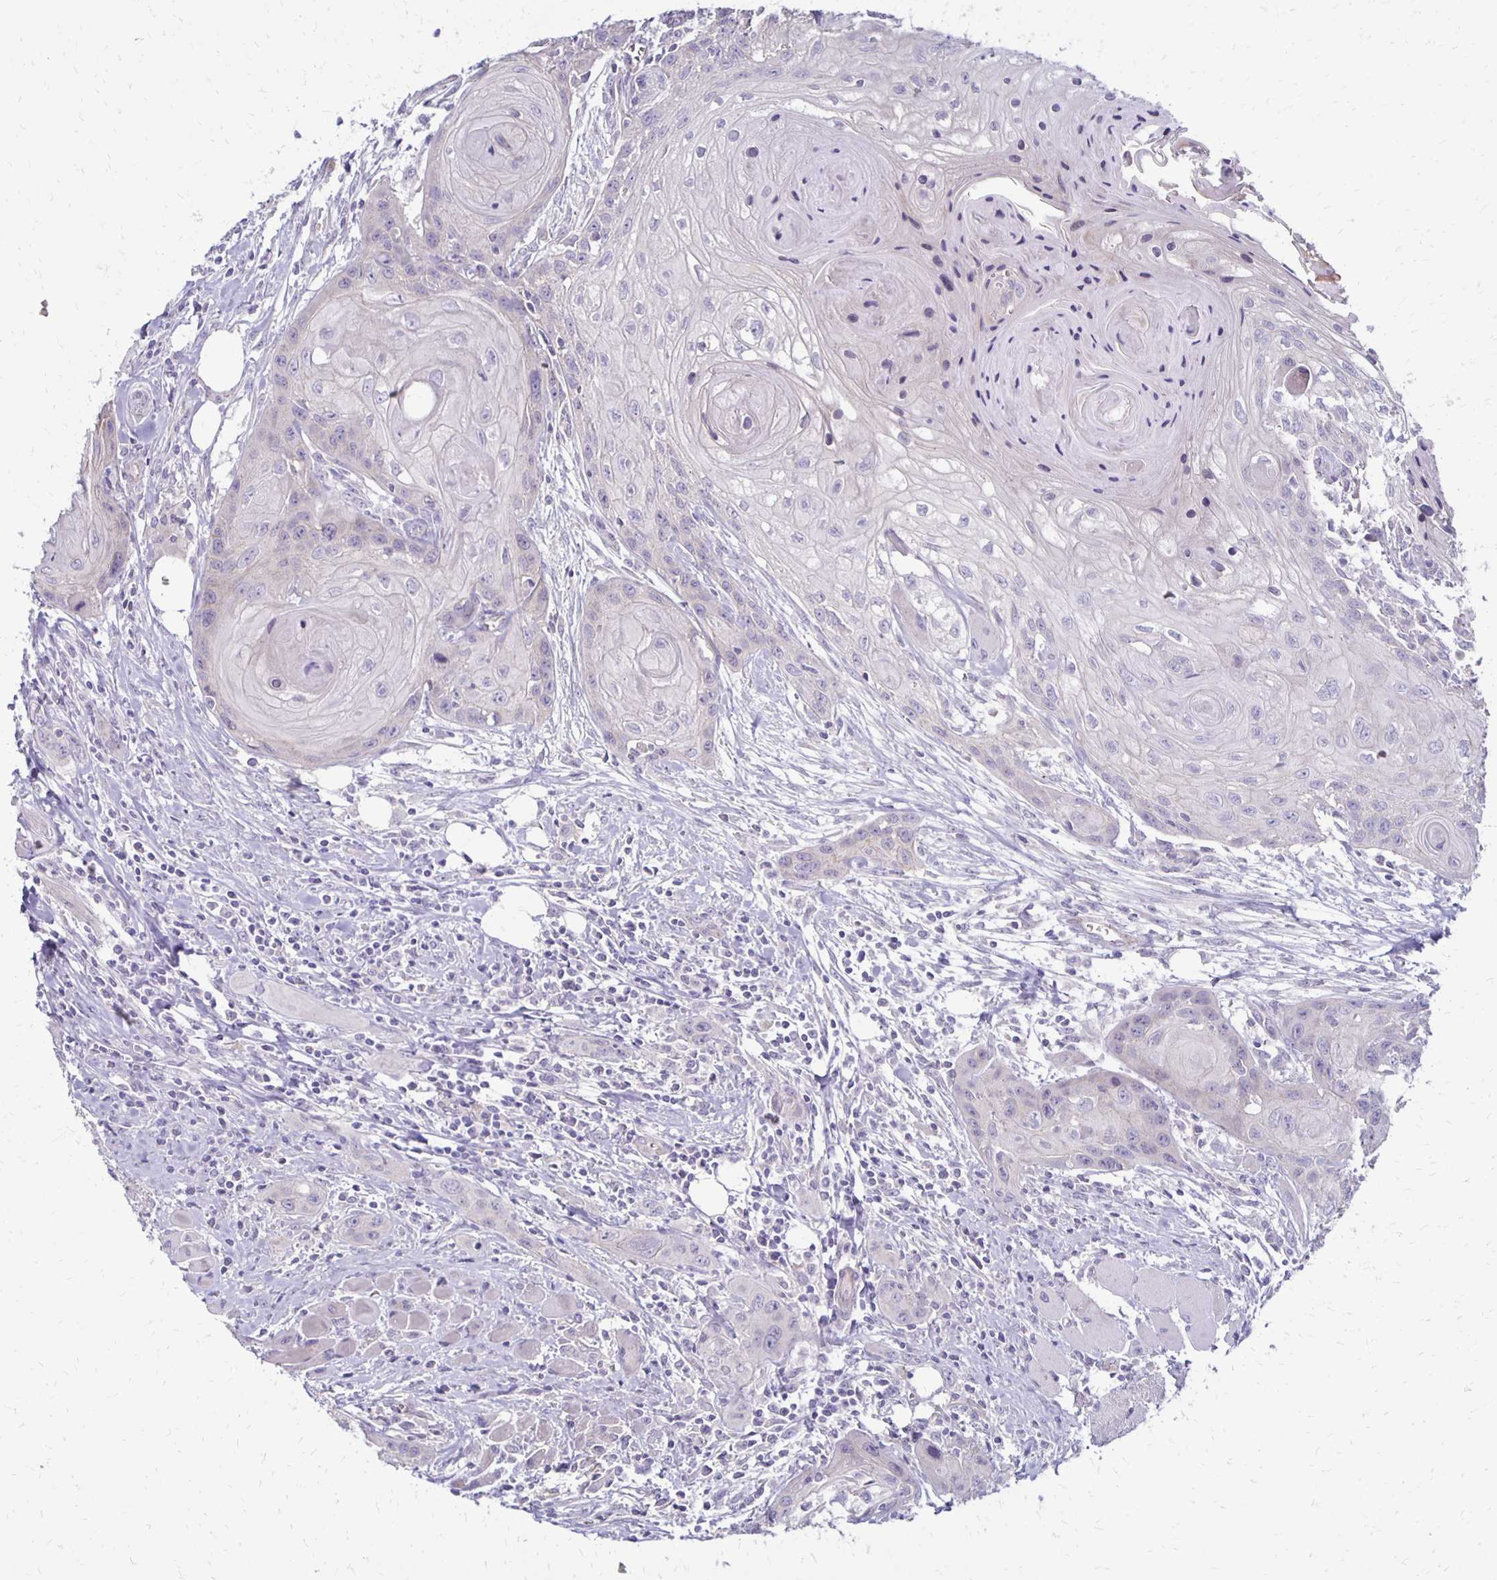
{"staining": {"intensity": "negative", "quantity": "none", "location": "none"}, "tissue": "head and neck cancer", "cell_type": "Tumor cells", "image_type": "cancer", "snomed": [{"axis": "morphology", "description": "Squamous cell carcinoma, NOS"}, {"axis": "topography", "description": "Oral tissue"}, {"axis": "topography", "description": "Head-Neck"}], "caption": "A photomicrograph of human squamous cell carcinoma (head and neck) is negative for staining in tumor cells. (DAB (3,3'-diaminobenzidine) immunohistochemistry (IHC), high magnification).", "gene": "KATNBL1", "patient": {"sex": "male", "age": 58}}